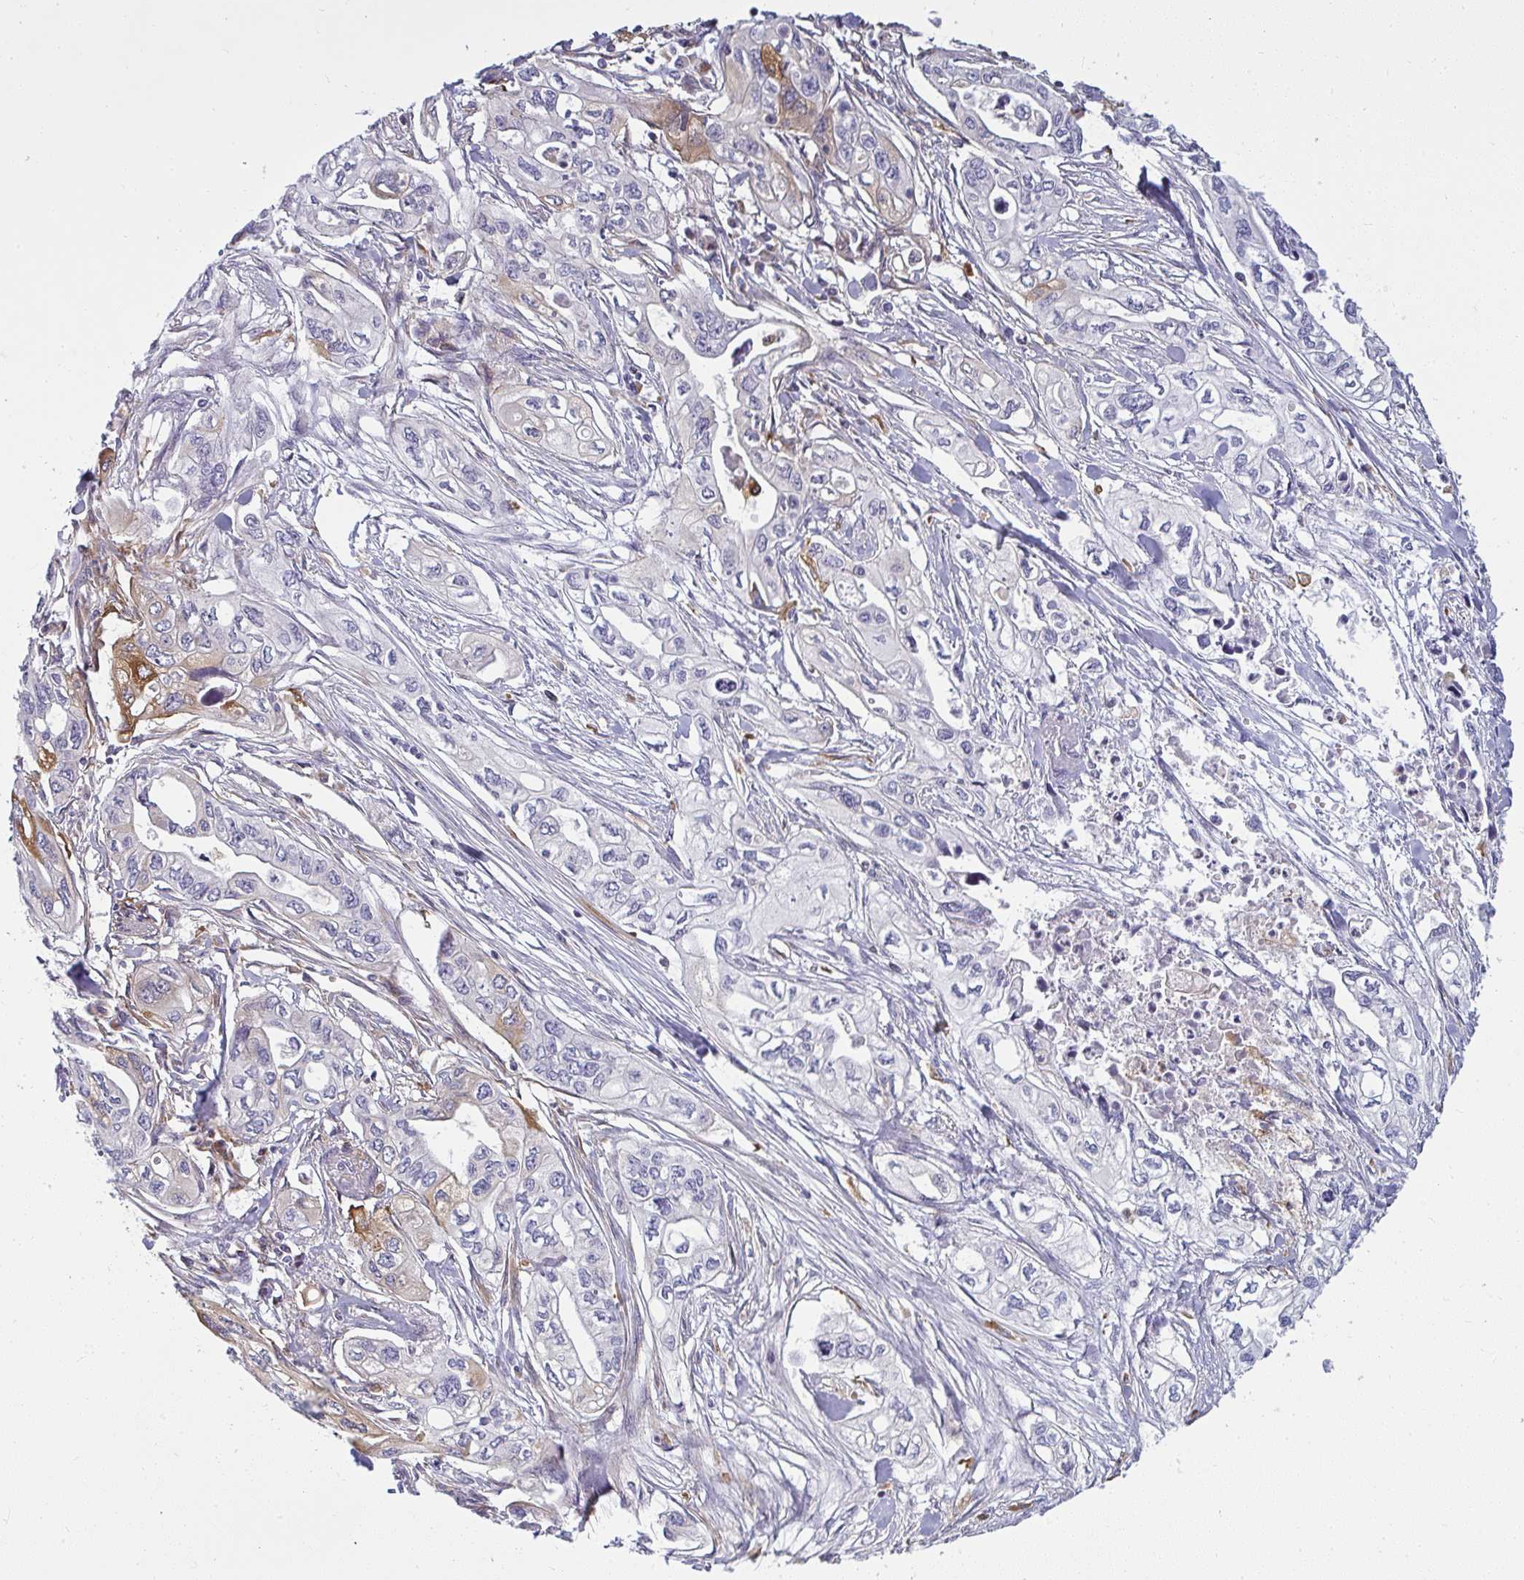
{"staining": {"intensity": "negative", "quantity": "none", "location": "none"}, "tissue": "pancreatic cancer", "cell_type": "Tumor cells", "image_type": "cancer", "snomed": [{"axis": "morphology", "description": "Adenocarcinoma, NOS"}, {"axis": "topography", "description": "Pancreas"}], "caption": "Tumor cells show no significant protein positivity in pancreatic cancer. Brightfield microscopy of immunohistochemistry stained with DAB (3,3'-diaminobenzidine) (brown) and hematoxylin (blue), captured at high magnification.", "gene": "IFIT3", "patient": {"sex": "male", "age": 68}}